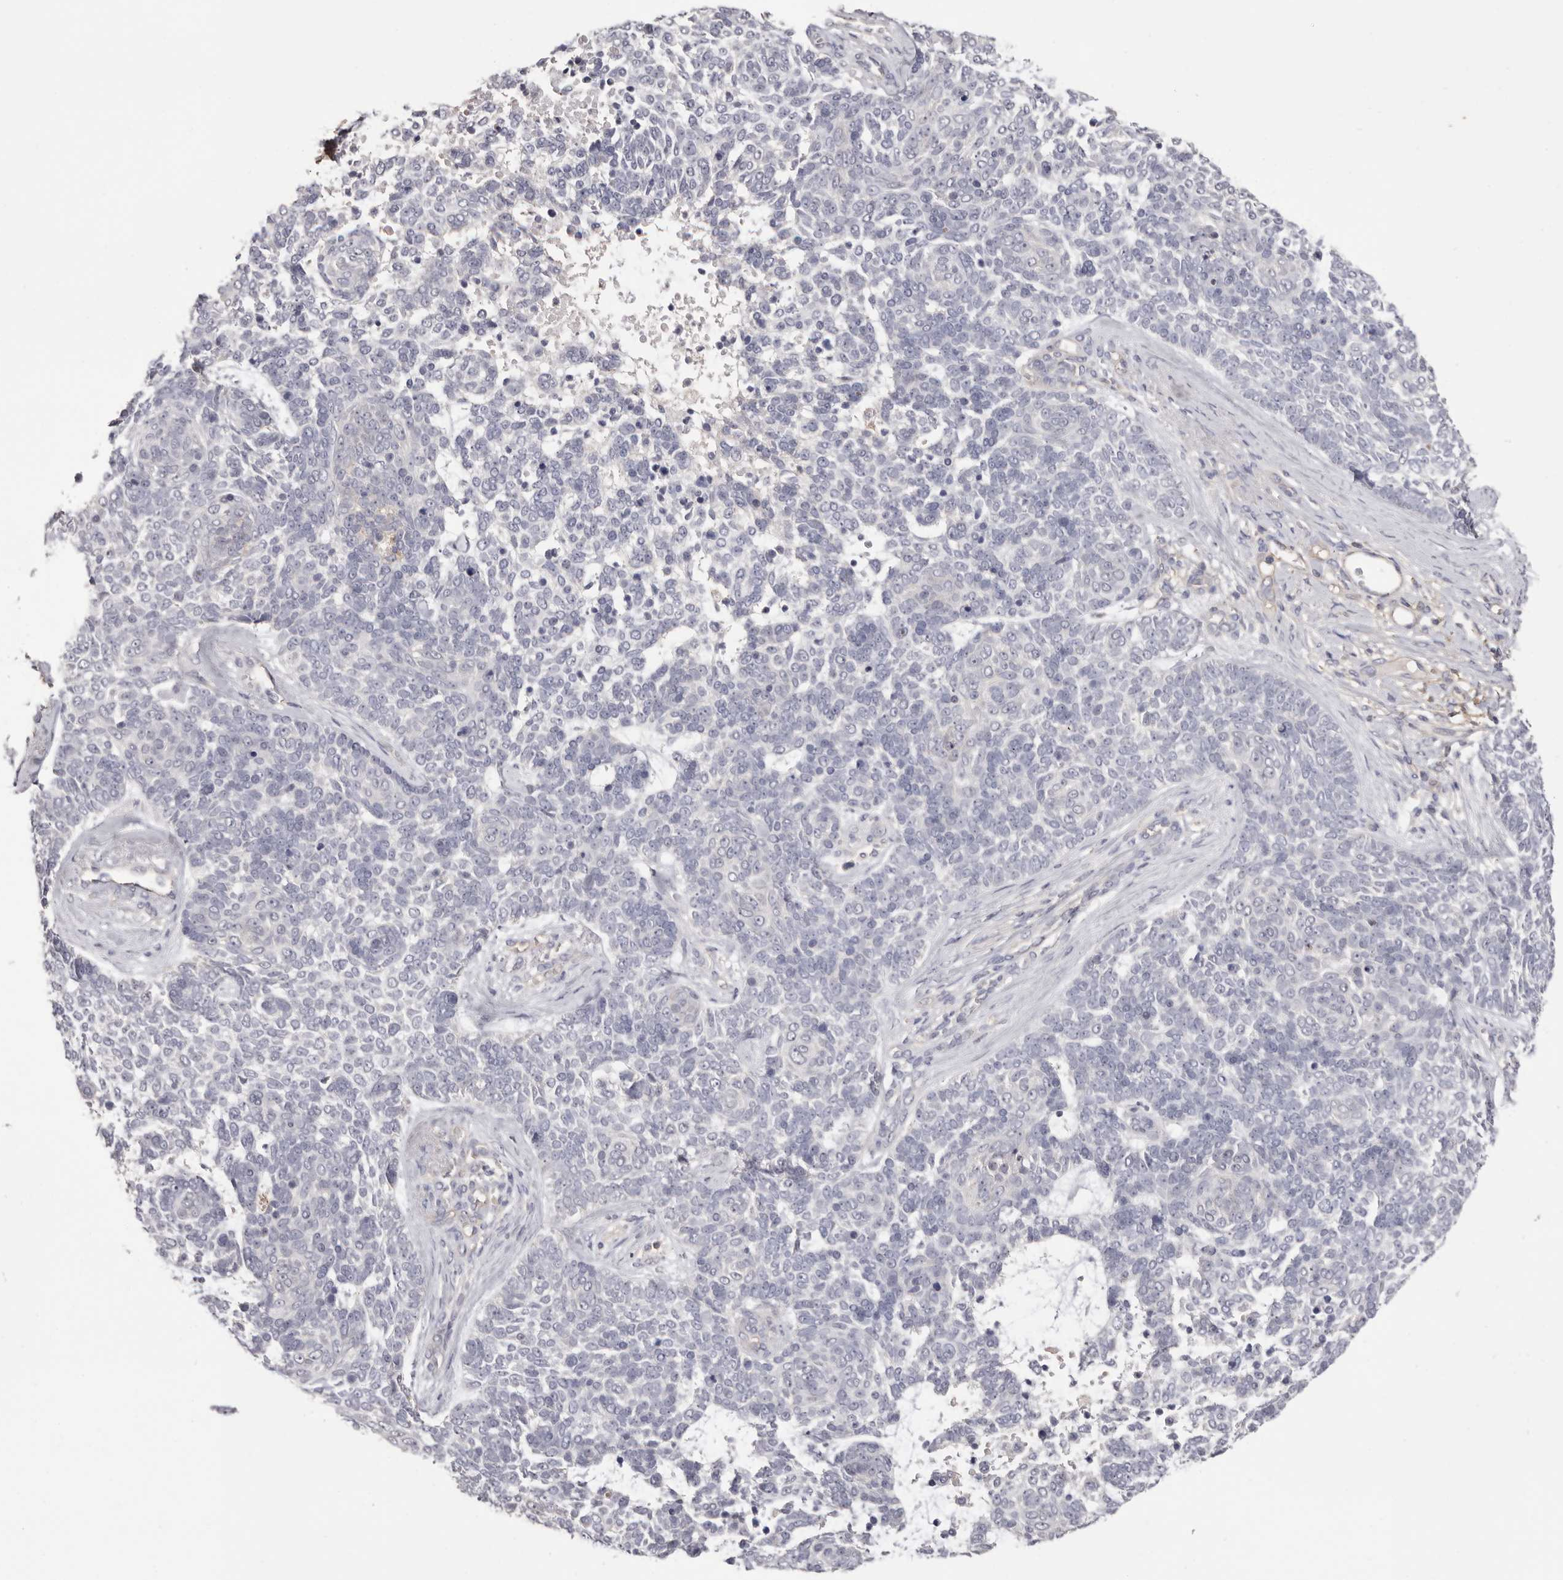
{"staining": {"intensity": "negative", "quantity": "none", "location": "none"}, "tissue": "skin cancer", "cell_type": "Tumor cells", "image_type": "cancer", "snomed": [{"axis": "morphology", "description": "Basal cell carcinoma"}, {"axis": "topography", "description": "Skin"}], "caption": "Immunohistochemistry histopathology image of human skin basal cell carcinoma stained for a protein (brown), which demonstrates no staining in tumor cells.", "gene": "MMACHC", "patient": {"sex": "female", "age": 81}}